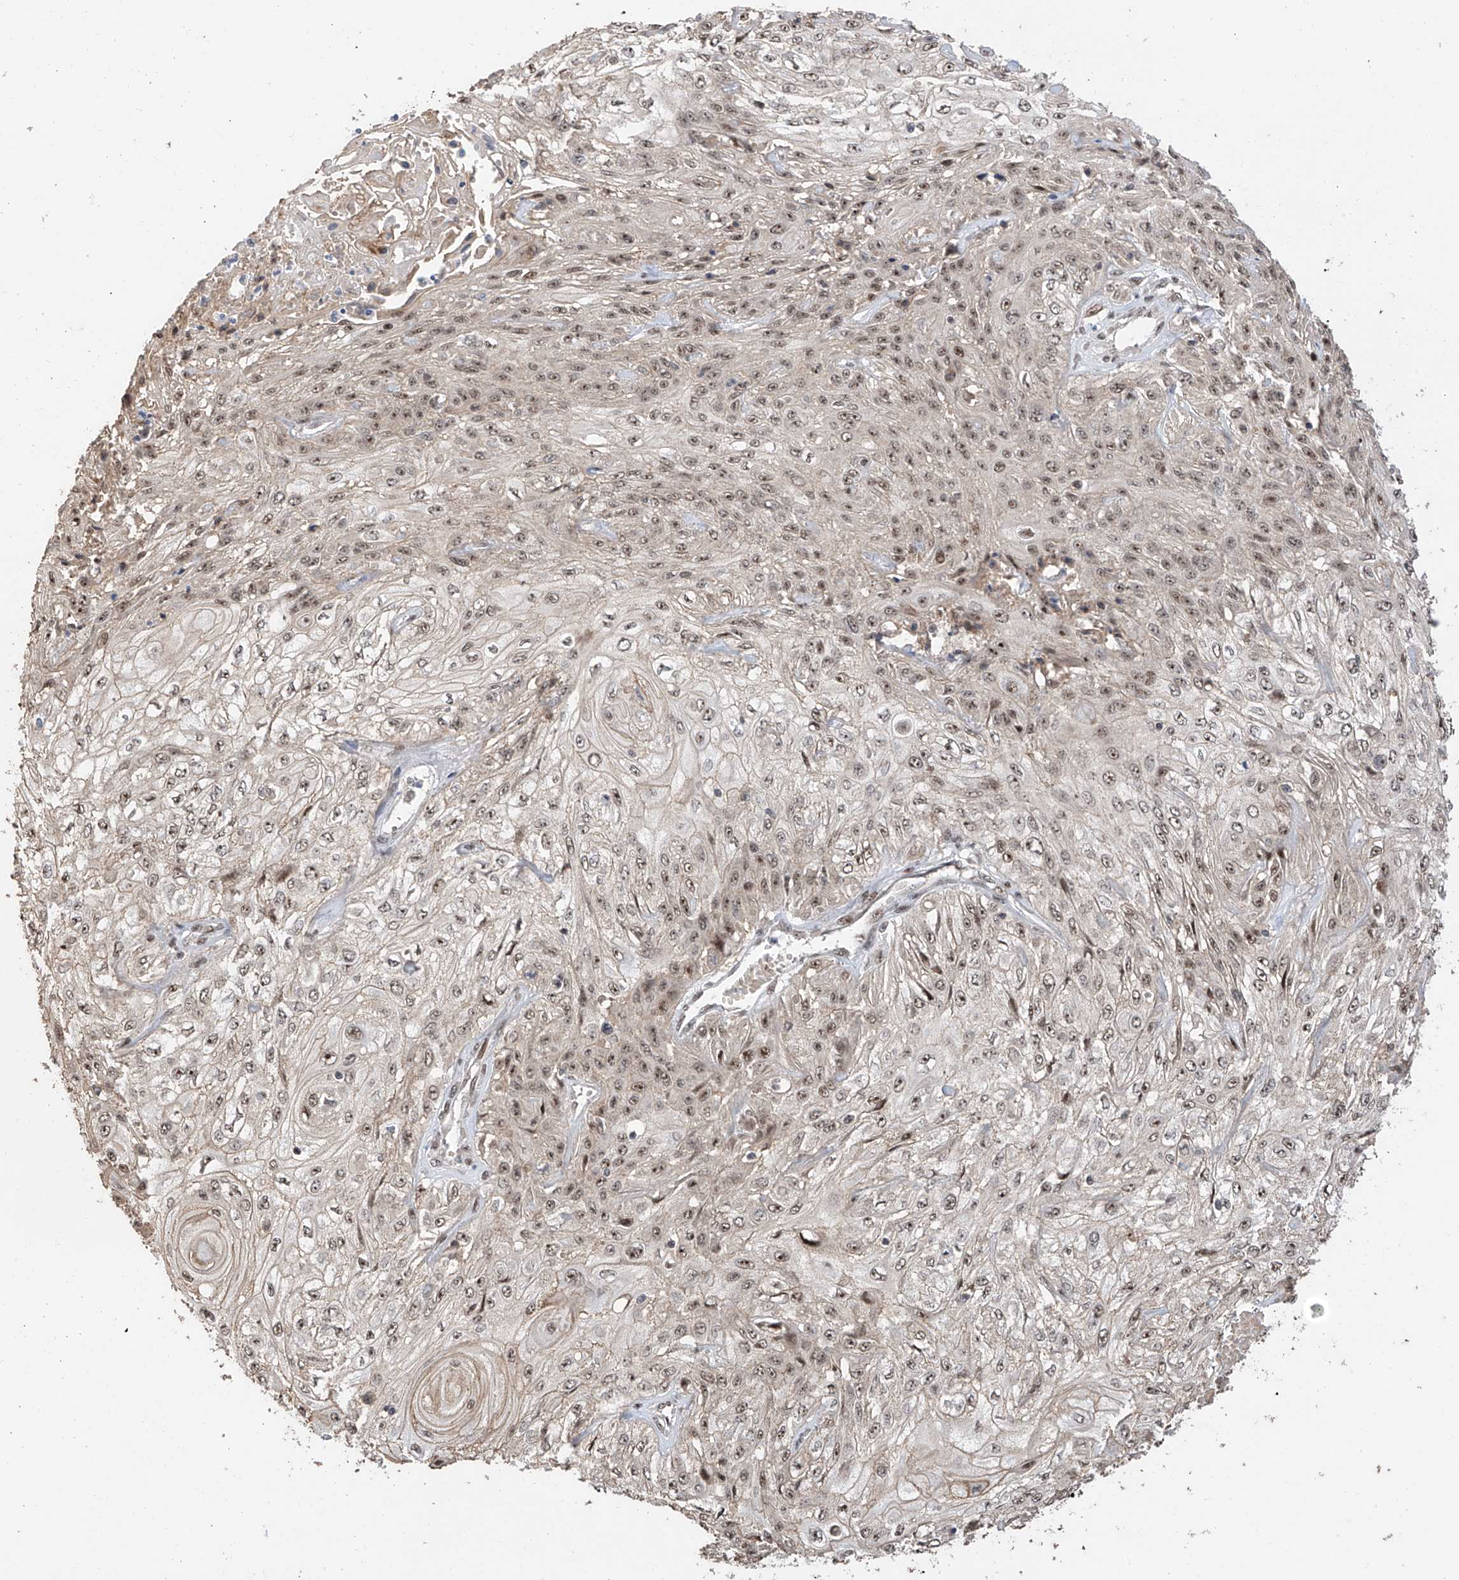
{"staining": {"intensity": "weak", "quantity": "25%-75%", "location": "nuclear"}, "tissue": "skin cancer", "cell_type": "Tumor cells", "image_type": "cancer", "snomed": [{"axis": "morphology", "description": "Squamous cell carcinoma, NOS"}, {"axis": "morphology", "description": "Squamous cell carcinoma, metastatic, NOS"}, {"axis": "topography", "description": "Skin"}, {"axis": "topography", "description": "Lymph node"}], "caption": "Immunohistochemical staining of skin squamous cell carcinoma exhibits low levels of weak nuclear protein expression in about 25%-75% of tumor cells.", "gene": "C1orf131", "patient": {"sex": "male", "age": 75}}